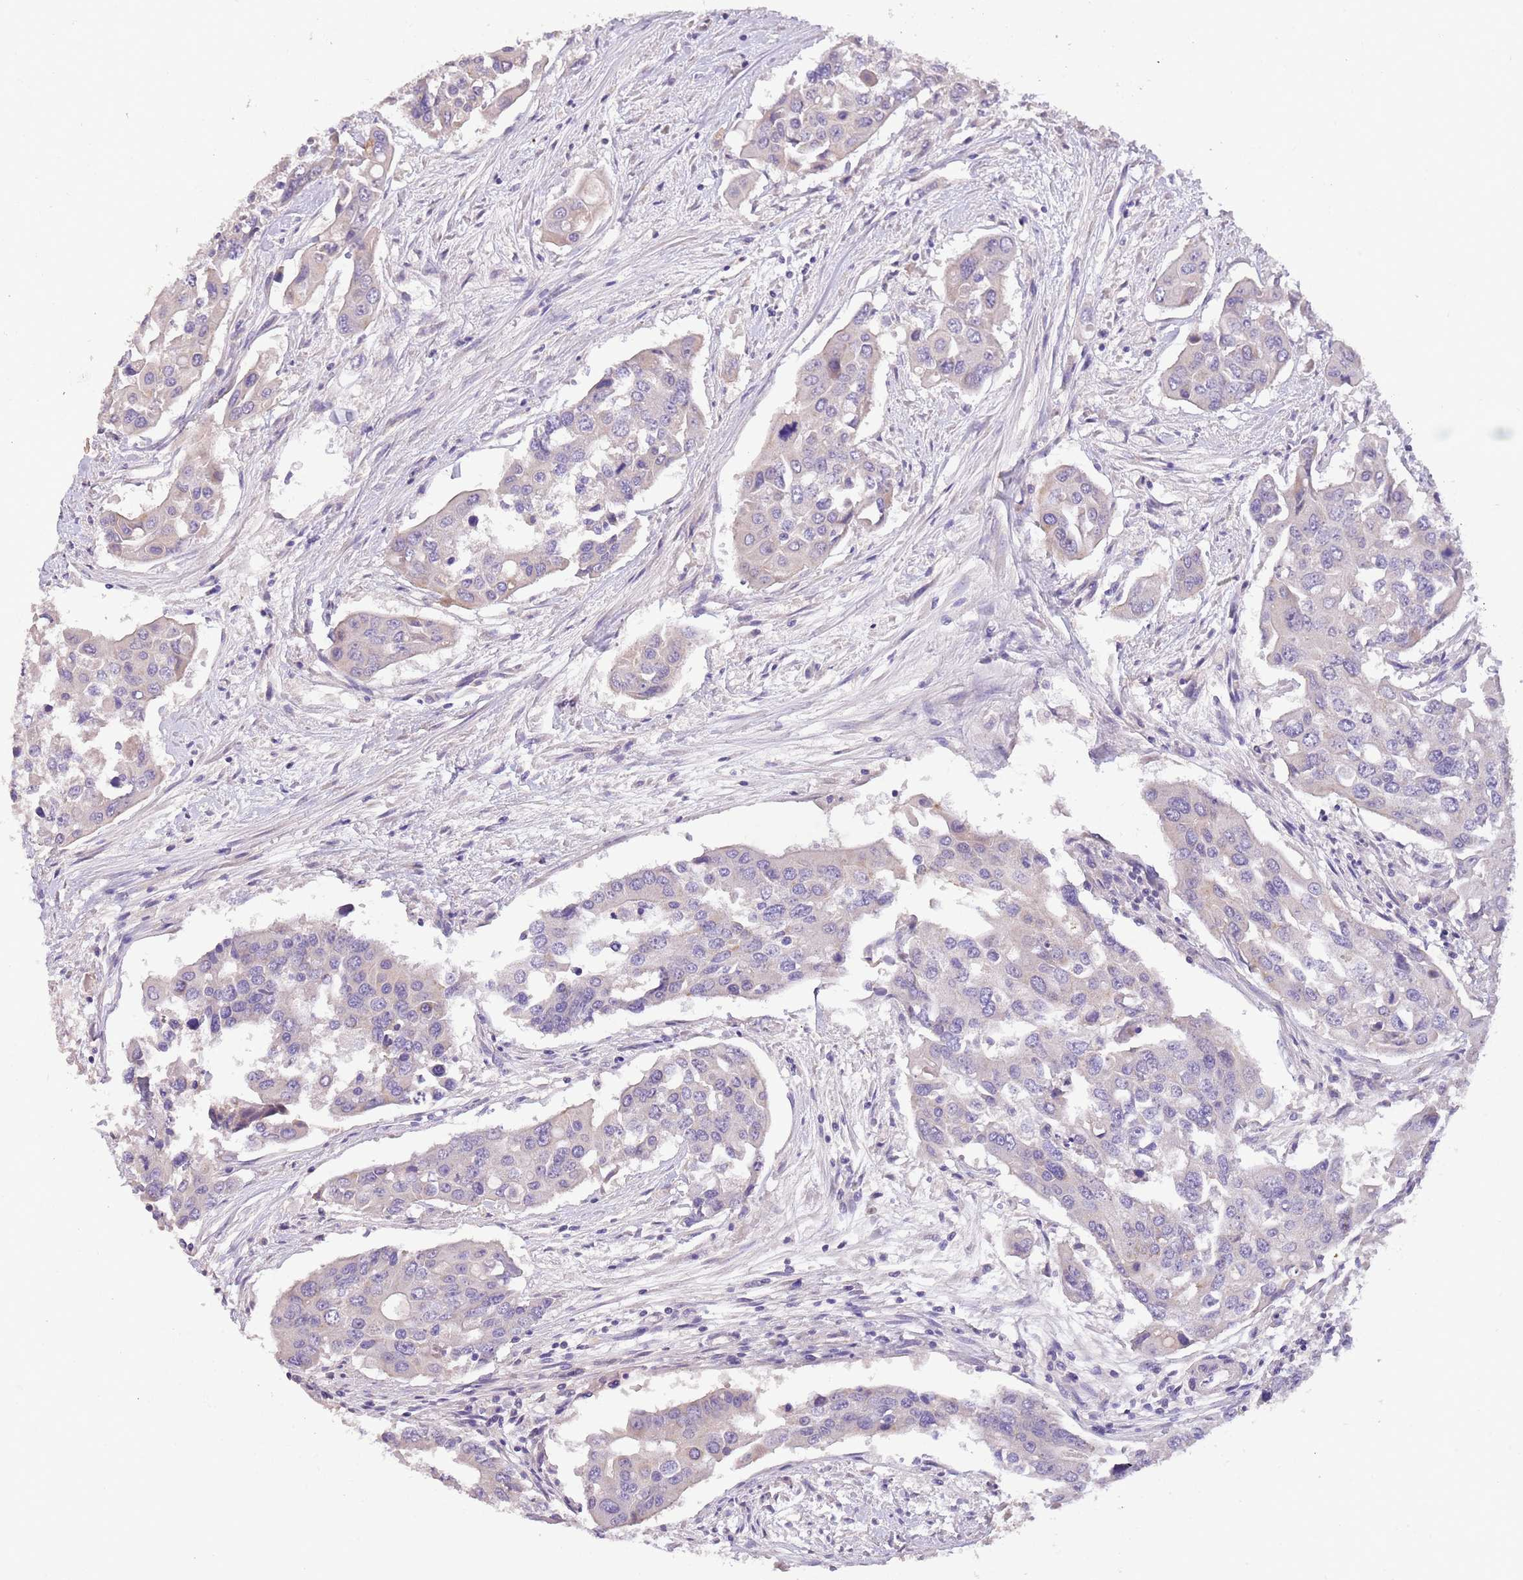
{"staining": {"intensity": "negative", "quantity": "none", "location": "none"}, "tissue": "colorectal cancer", "cell_type": "Tumor cells", "image_type": "cancer", "snomed": [{"axis": "morphology", "description": "Adenocarcinoma, NOS"}, {"axis": "topography", "description": "Colon"}], "caption": "Colorectal cancer was stained to show a protein in brown. There is no significant positivity in tumor cells.", "gene": "ZNF658", "patient": {"sex": "male", "age": 77}}